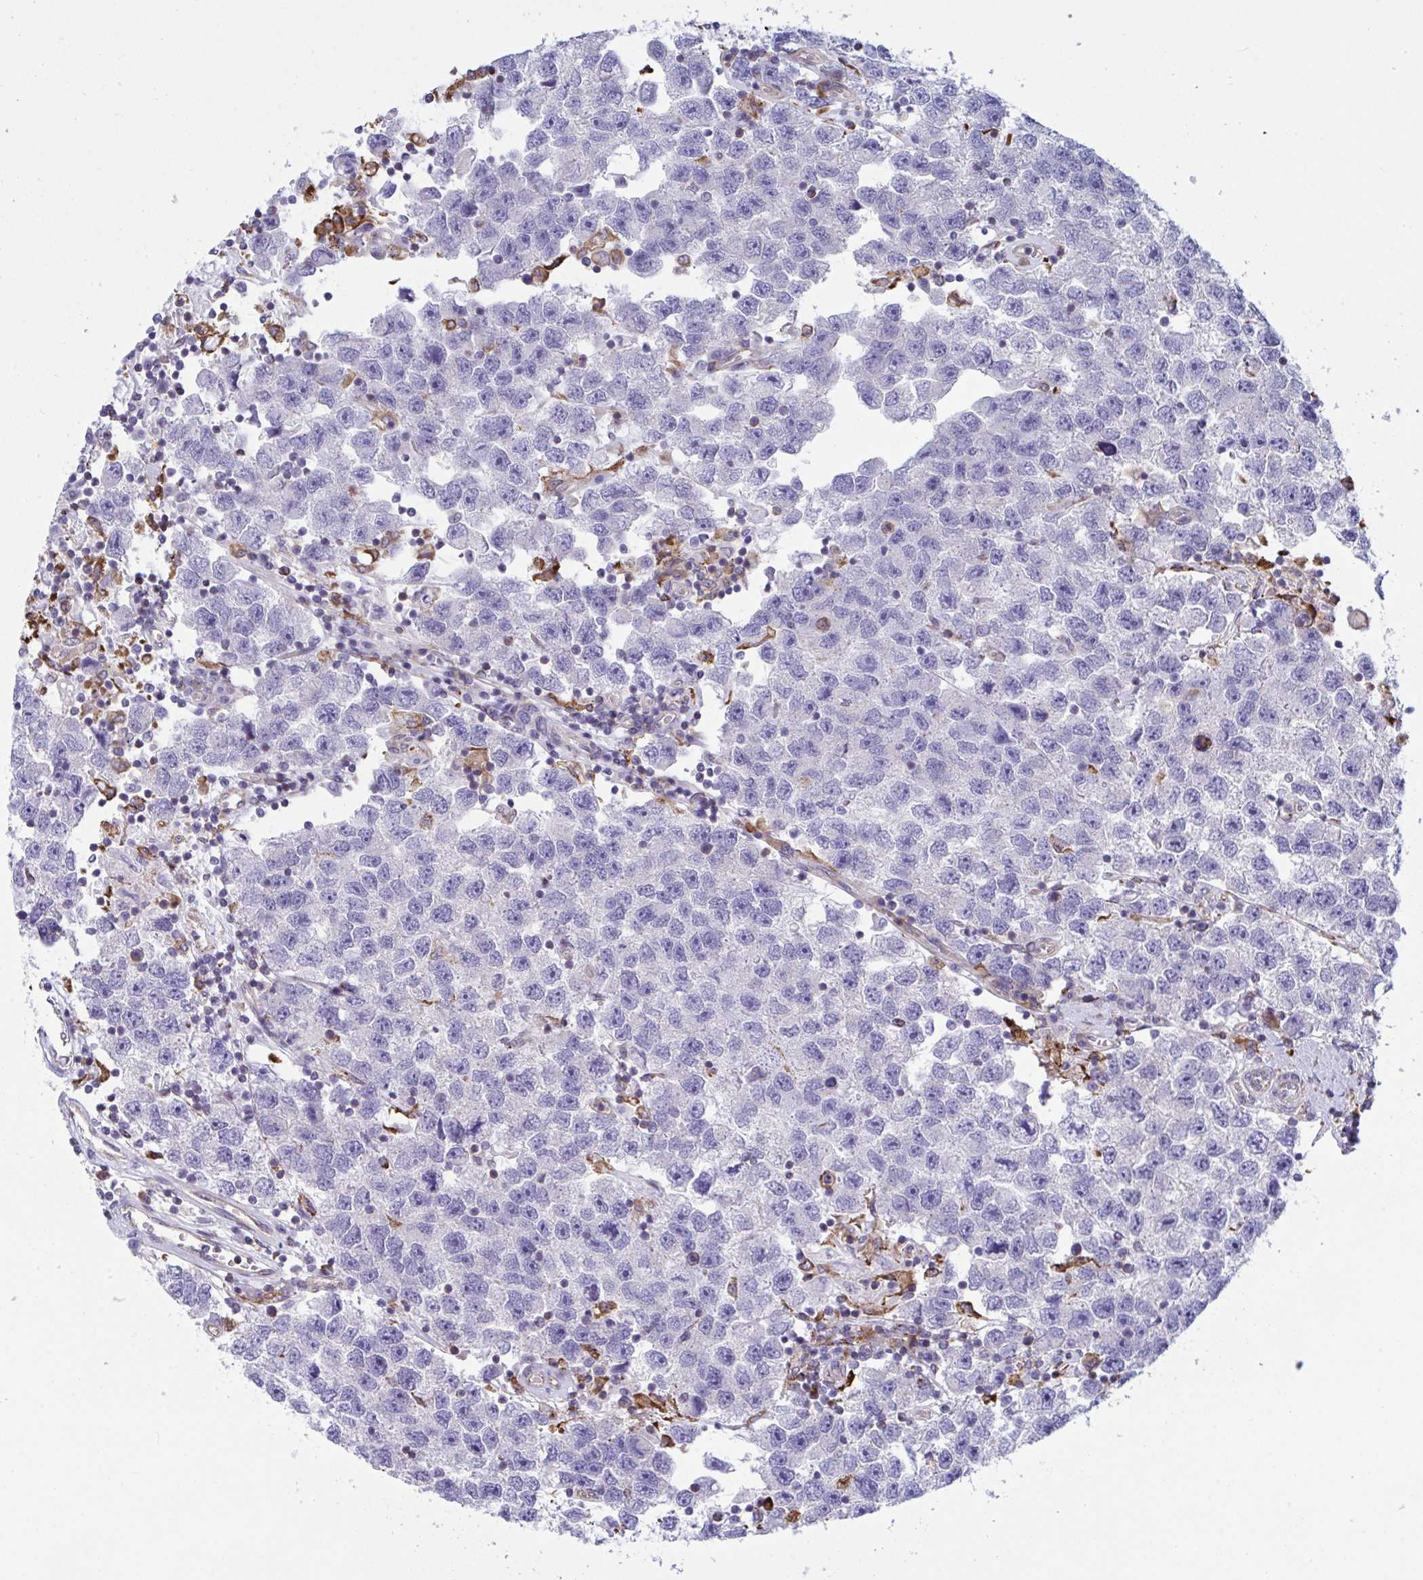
{"staining": {"intensity": "negative", "quantity": "none", "location": "none"}, "tissue": "testis cancer", "cell_type": "Tumor cells", "image_type": "cancer", "snomed": [{"axis": "morphology", "description": "Seminoma, NOS"}, {"axis": "topography", "description": "Testis"}], "caption": "Tumor cells are negative for brown protein staining in testis seminoma.", "gene": "PEAK3", "patient": {"sex": "male", "age": 26}}